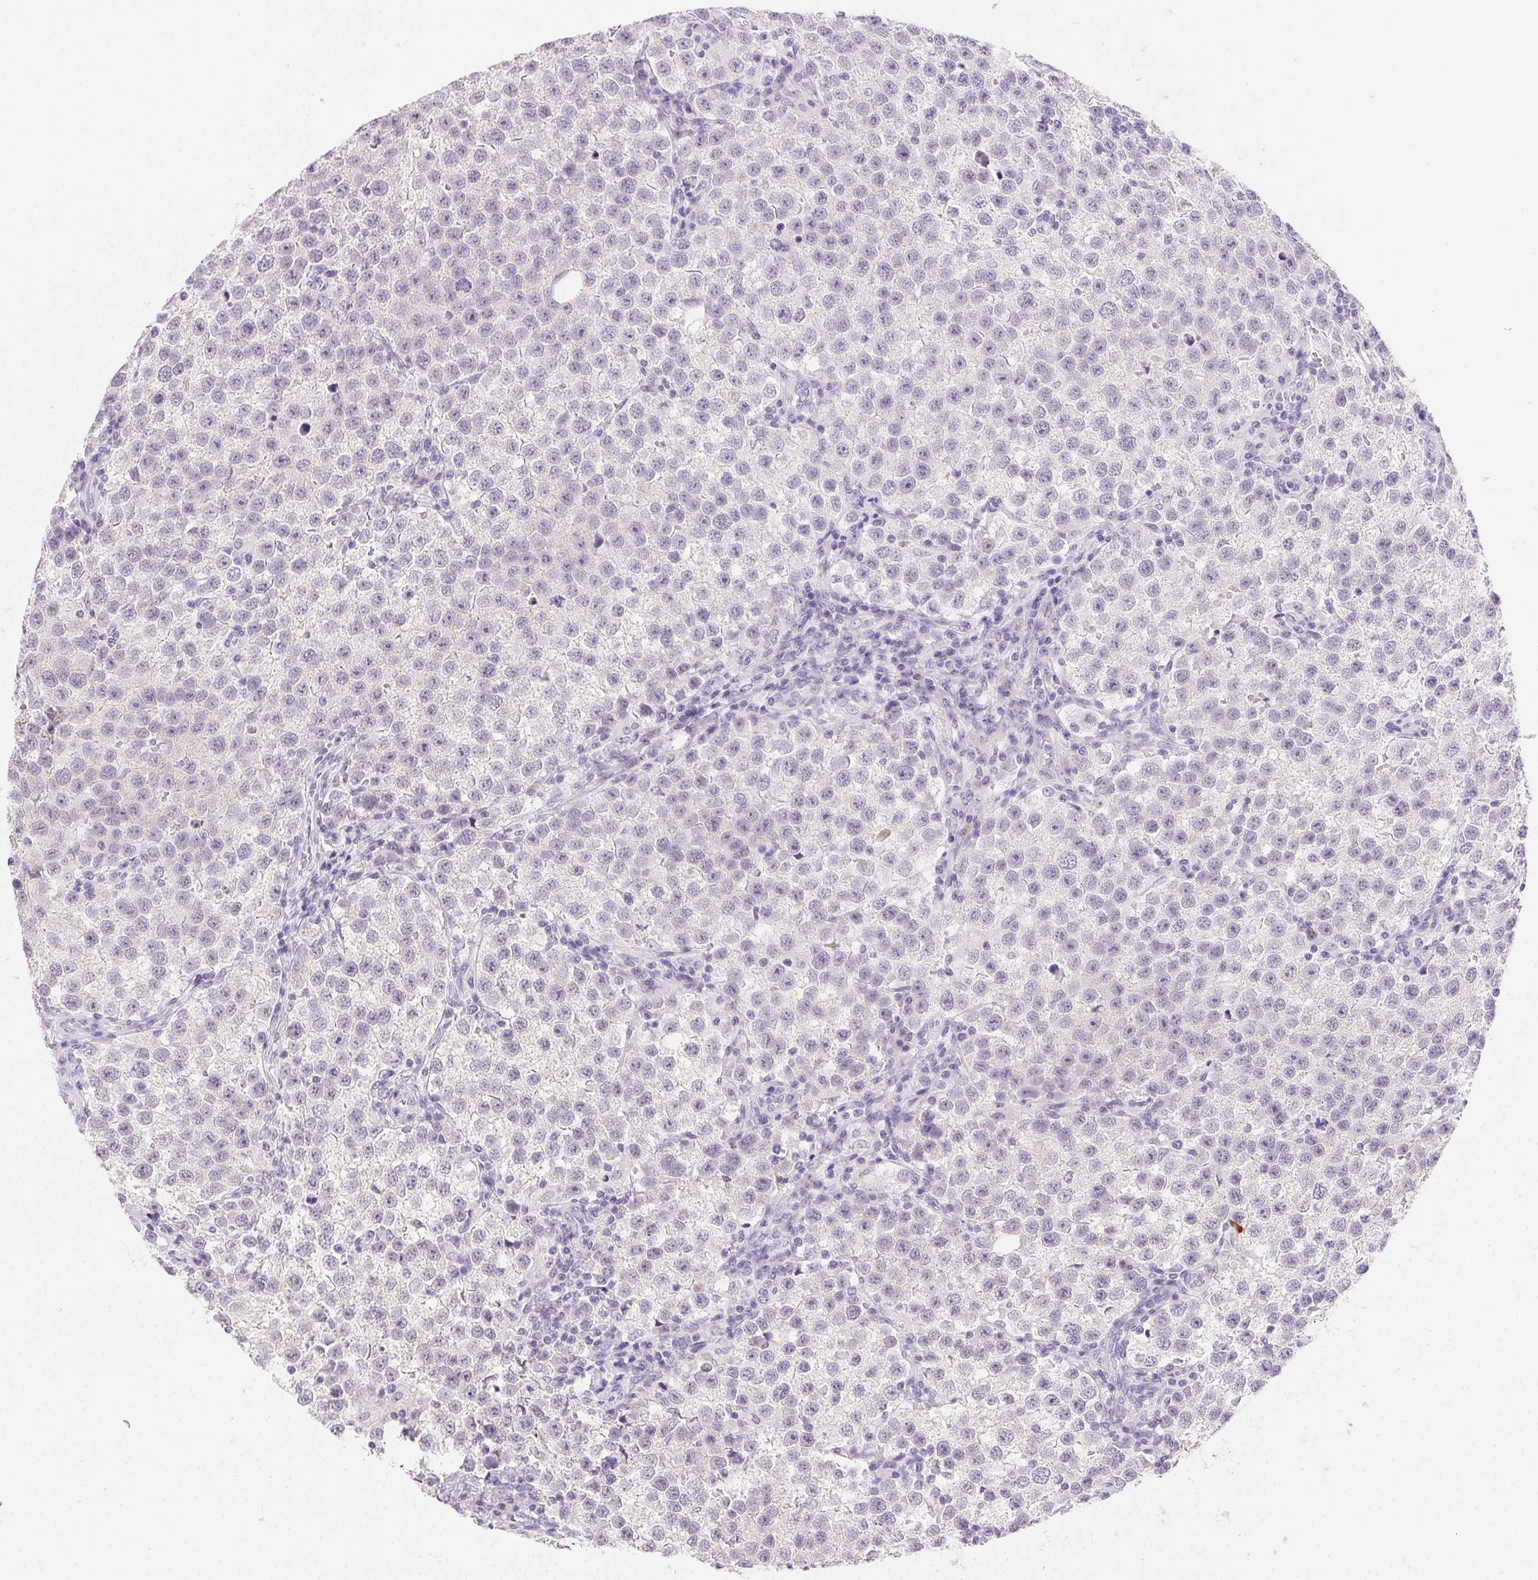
{"staining": {"intensity": "negative", "quantity": "none", "location": "none"}, "tissue": "testis cancer", "cell_type": "Tumor cells", "image_type": "cancer", "snomed": [{"axis": "morphology", "description": "Seminoma, NOS"}, {"axis": "topography", "description": "Testis"}], "caption": "Immunohistochemical staining of human testis cancer exhibits no significant positivity in tumor cells.", "gene": "CLDN10", "patient": {"sex": "male", "age": 37}}